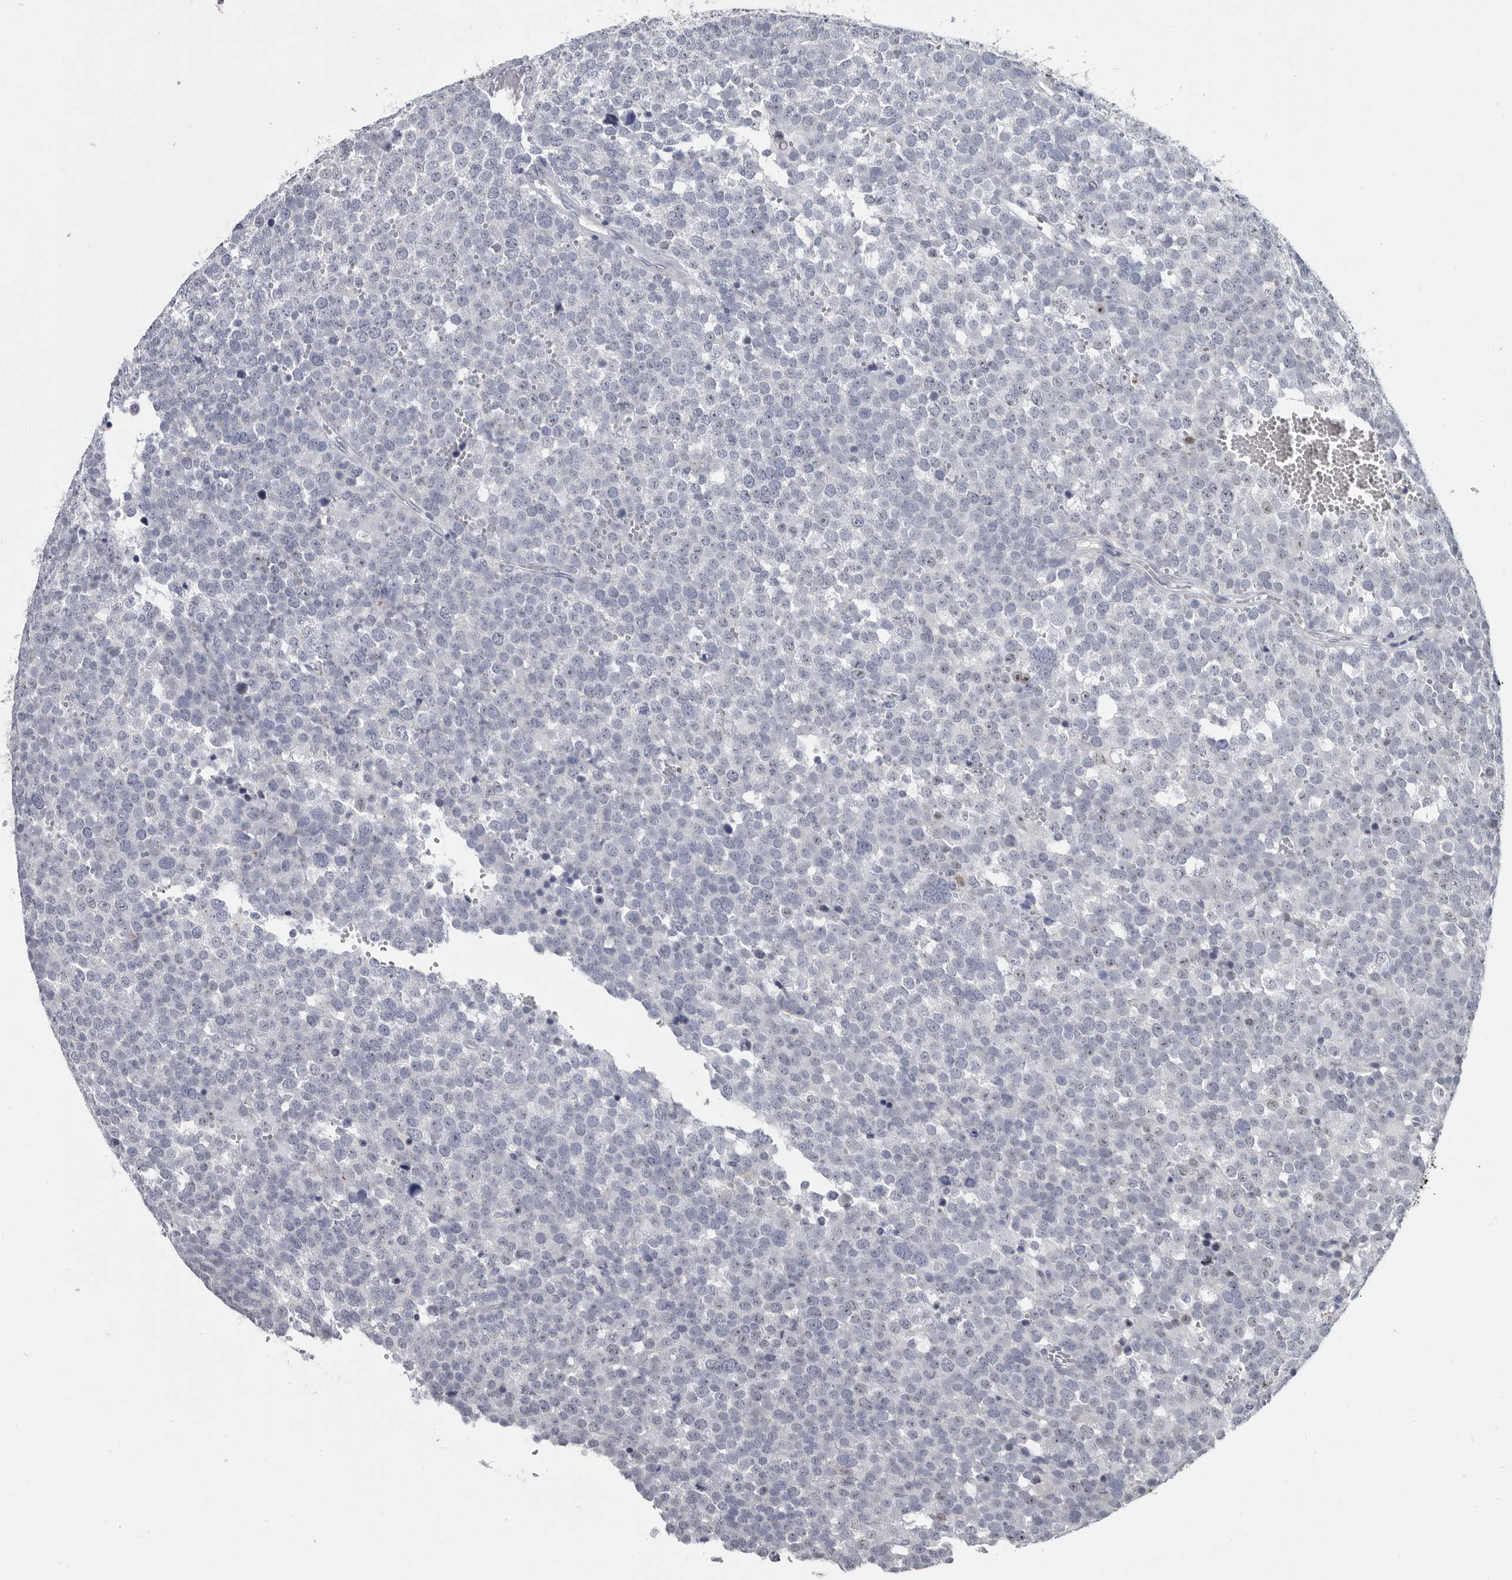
{"staining": {"intensity": "negative", "quantity": "none", "location": "none"}, "tissue": "testis cancer", "cell_type": "Tumor cells", "image_type": "cancer", "snomed": [{"axis": "morphology", "description": "Seminoma, NOS"}, {"axis": "topography", "description": "Testis"}], "caption": "Immunohistochemistry (IHC) photomicrograph of human testis cancer stained for a protein (brown), which exhibits no staining in tumor cells.", "gene": "WRAP73", "patient": {"sex": "male", "age": 71}}